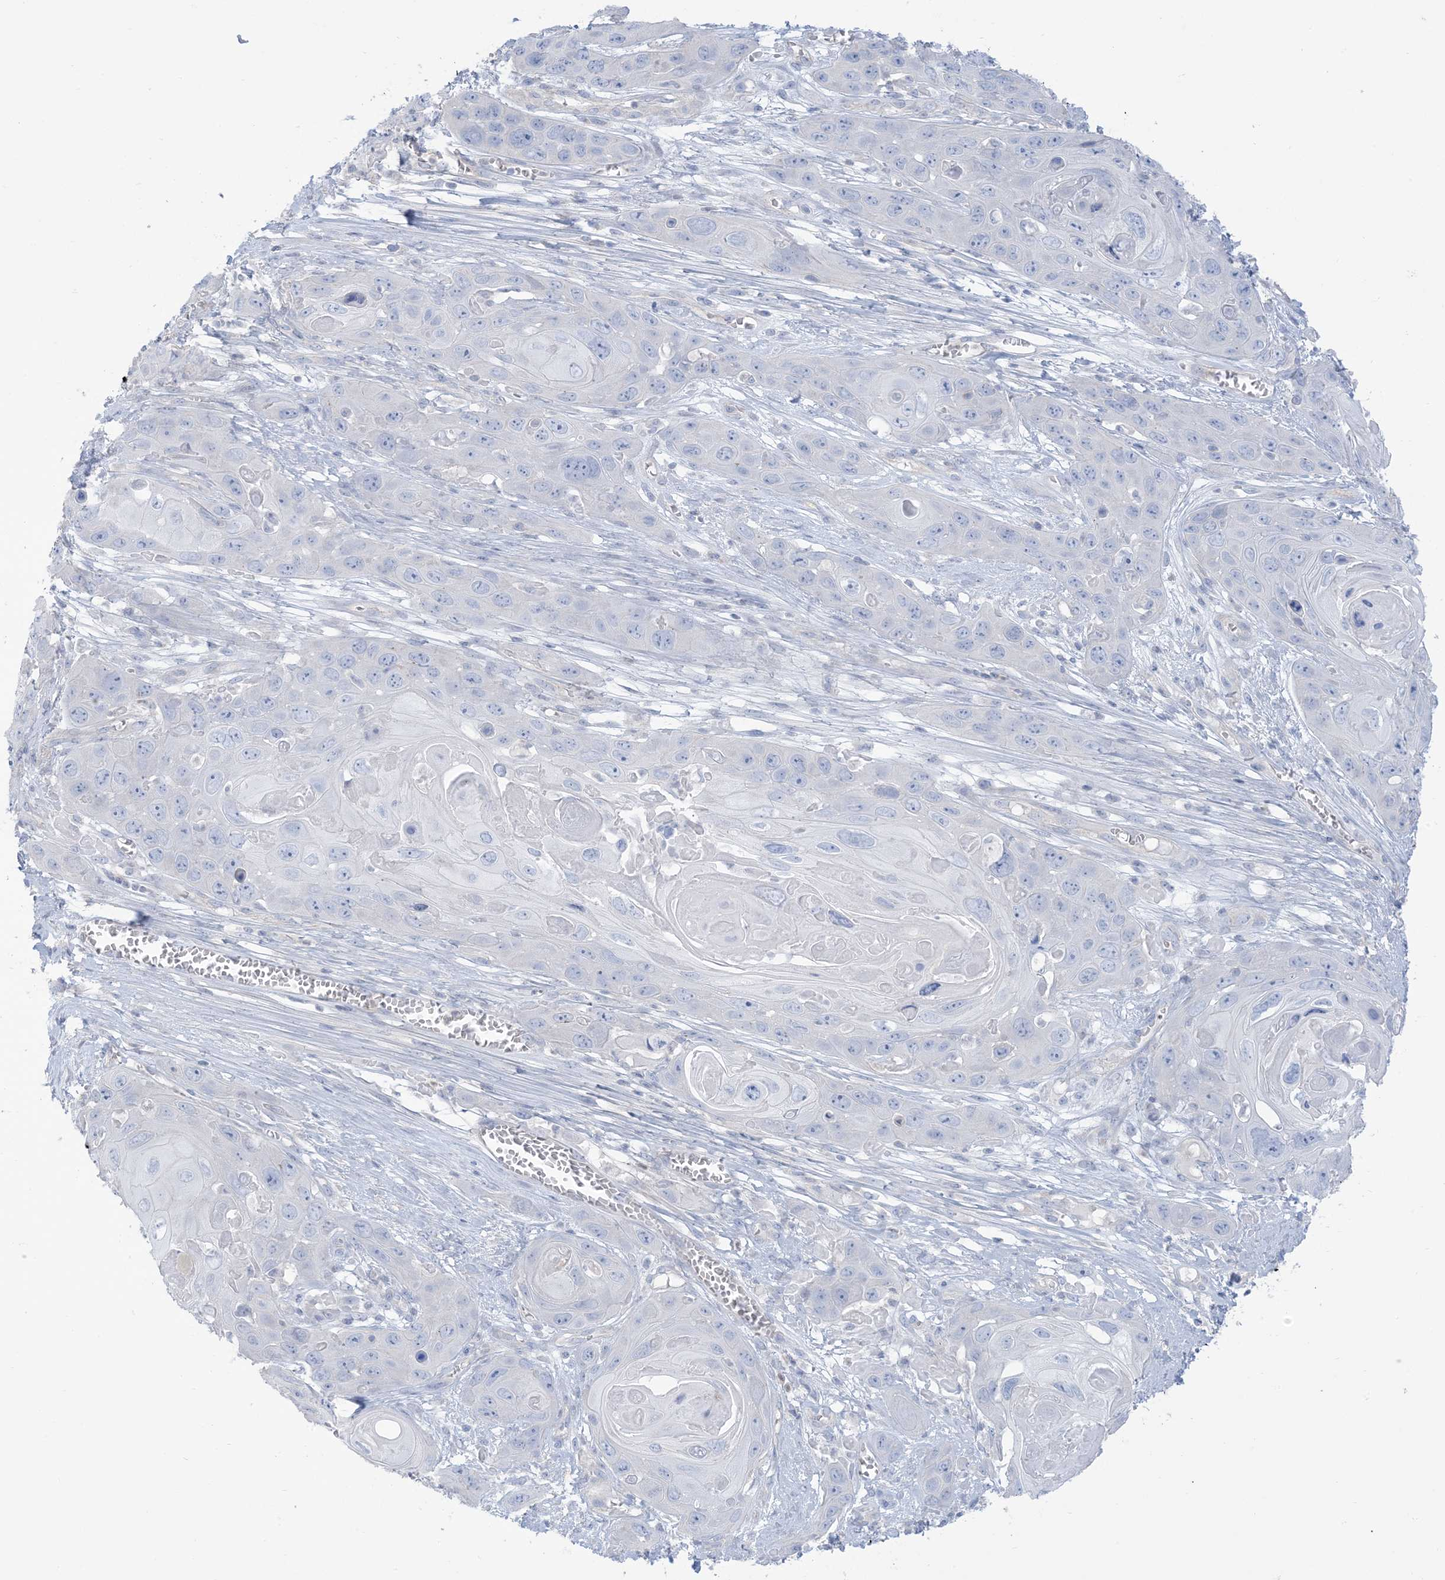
{"staining": {"intensity": "negative", "quantity": "none", "location": "none"}, "tissue": "skin cancer", "cell_type": "Tumor cells", "image_type": "cancer", "snomed": [{"axis": "morphology", "description": "Squamous cell carcinoma, NOS"}, {"axis": "topography", "description": "Skin"}], "caption": "The IHC image has no significant positivity in tumor cells of squamous cell carcinoma (skin) tissue.", "gene": "MTHFD2L", "patient": {"sex": "male", "age": 55}}